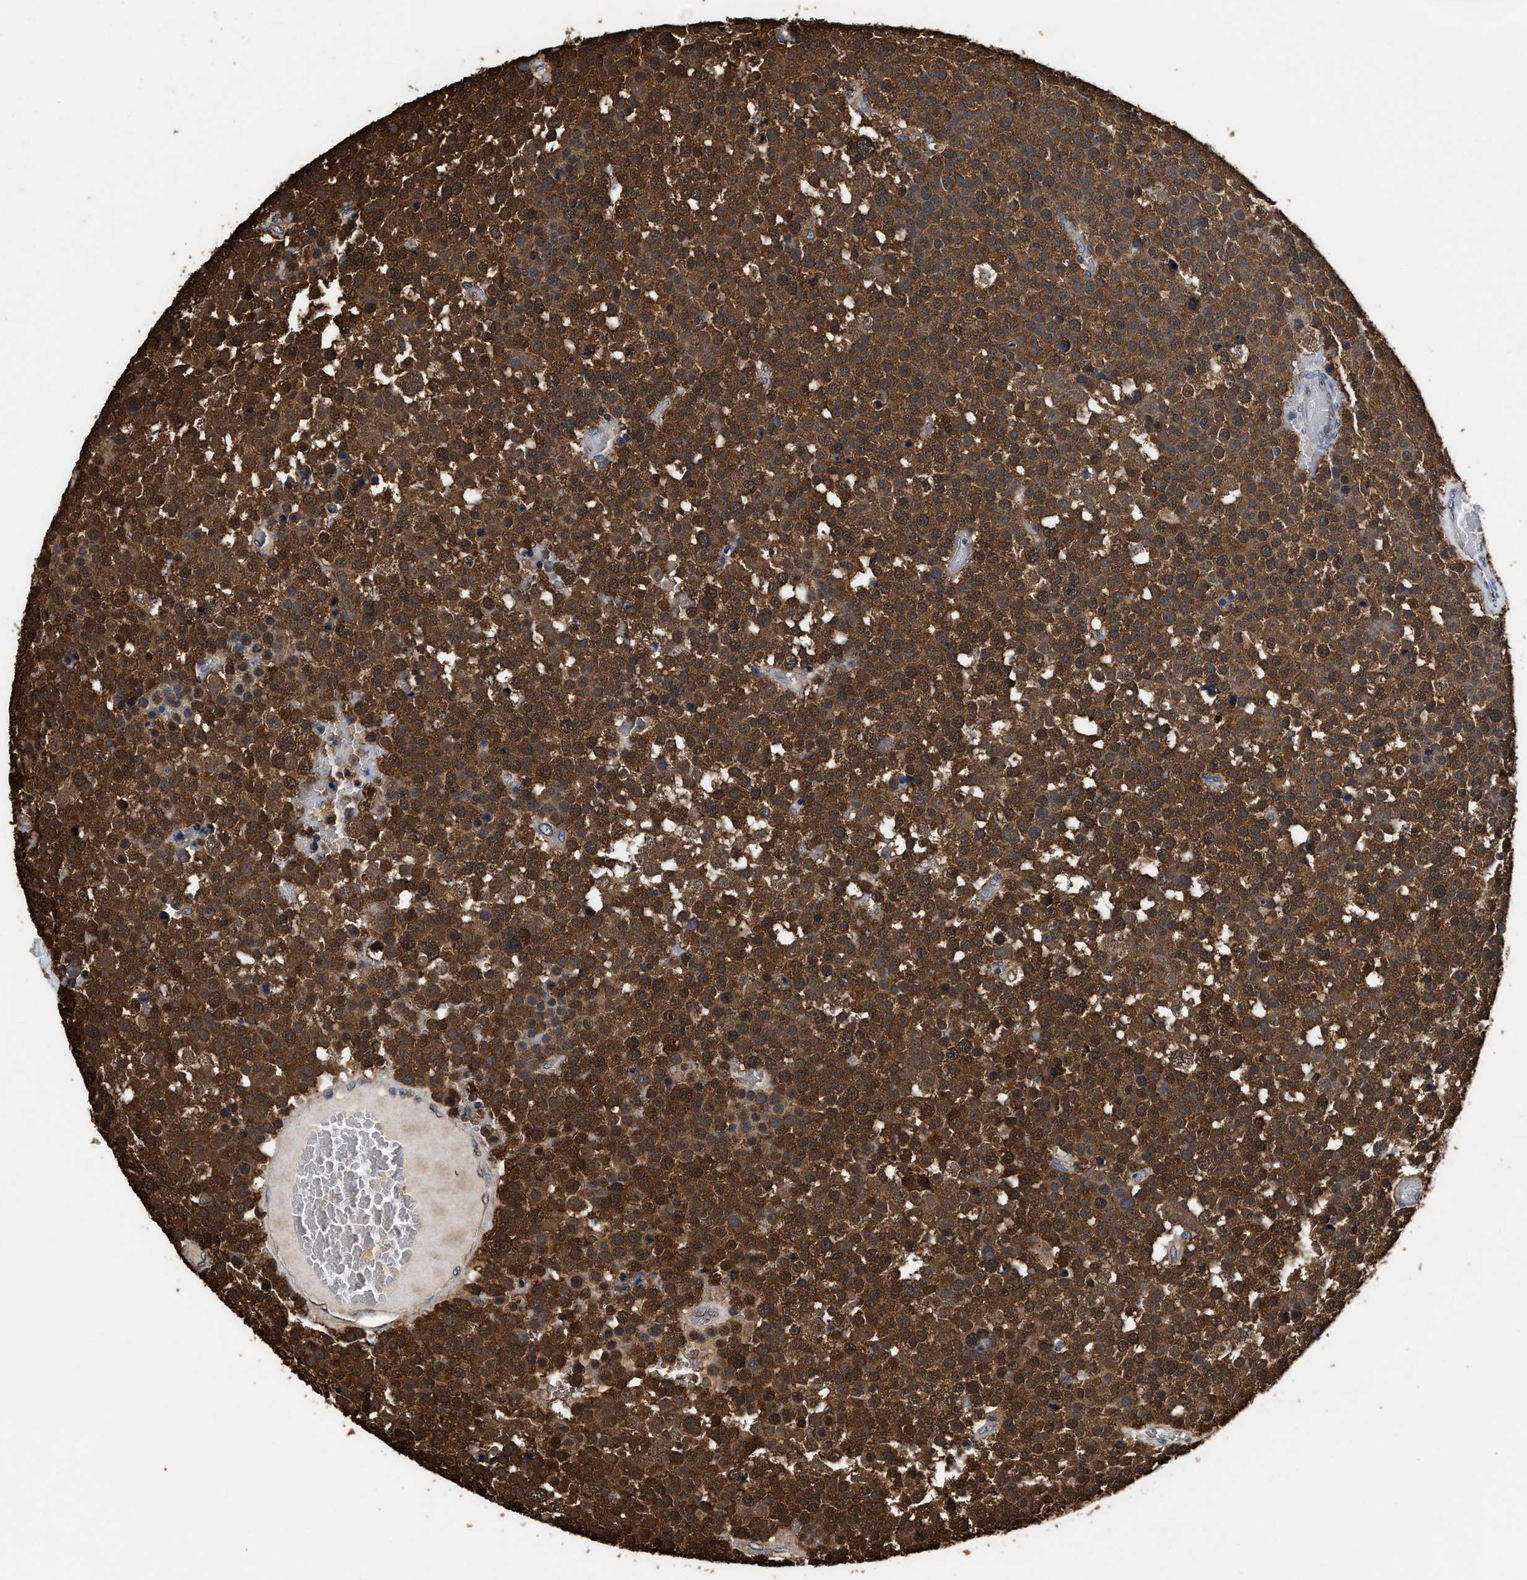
{"staining": {"intensity": "strong", "quantity": ">75%", "location": "cytoplasmic/membranous,nuclear"}, "tissue": "testis cancer", "cell_type": "Tumor cells", "image_type": "cancer", "snomed": [{"axis": "morphology", "description": "Seminoma, NOS"}, {"axis": "topography", "description": "Testis"}], "caption": "IHC staining of seminoma (testis), which demonstrates high levels of strong cytoplasmic/membranous and nuclear staining in approximately >75% of tumor cells indicating strong cytoplasmic/membranous and nuclear protein staining. The staining was performed using DAB (brown) for protein detection and nuclei were counterstained in hematoxylin (blue).", "gene": "YWHAE", "patient": {"sex": "male", "age": 71}}